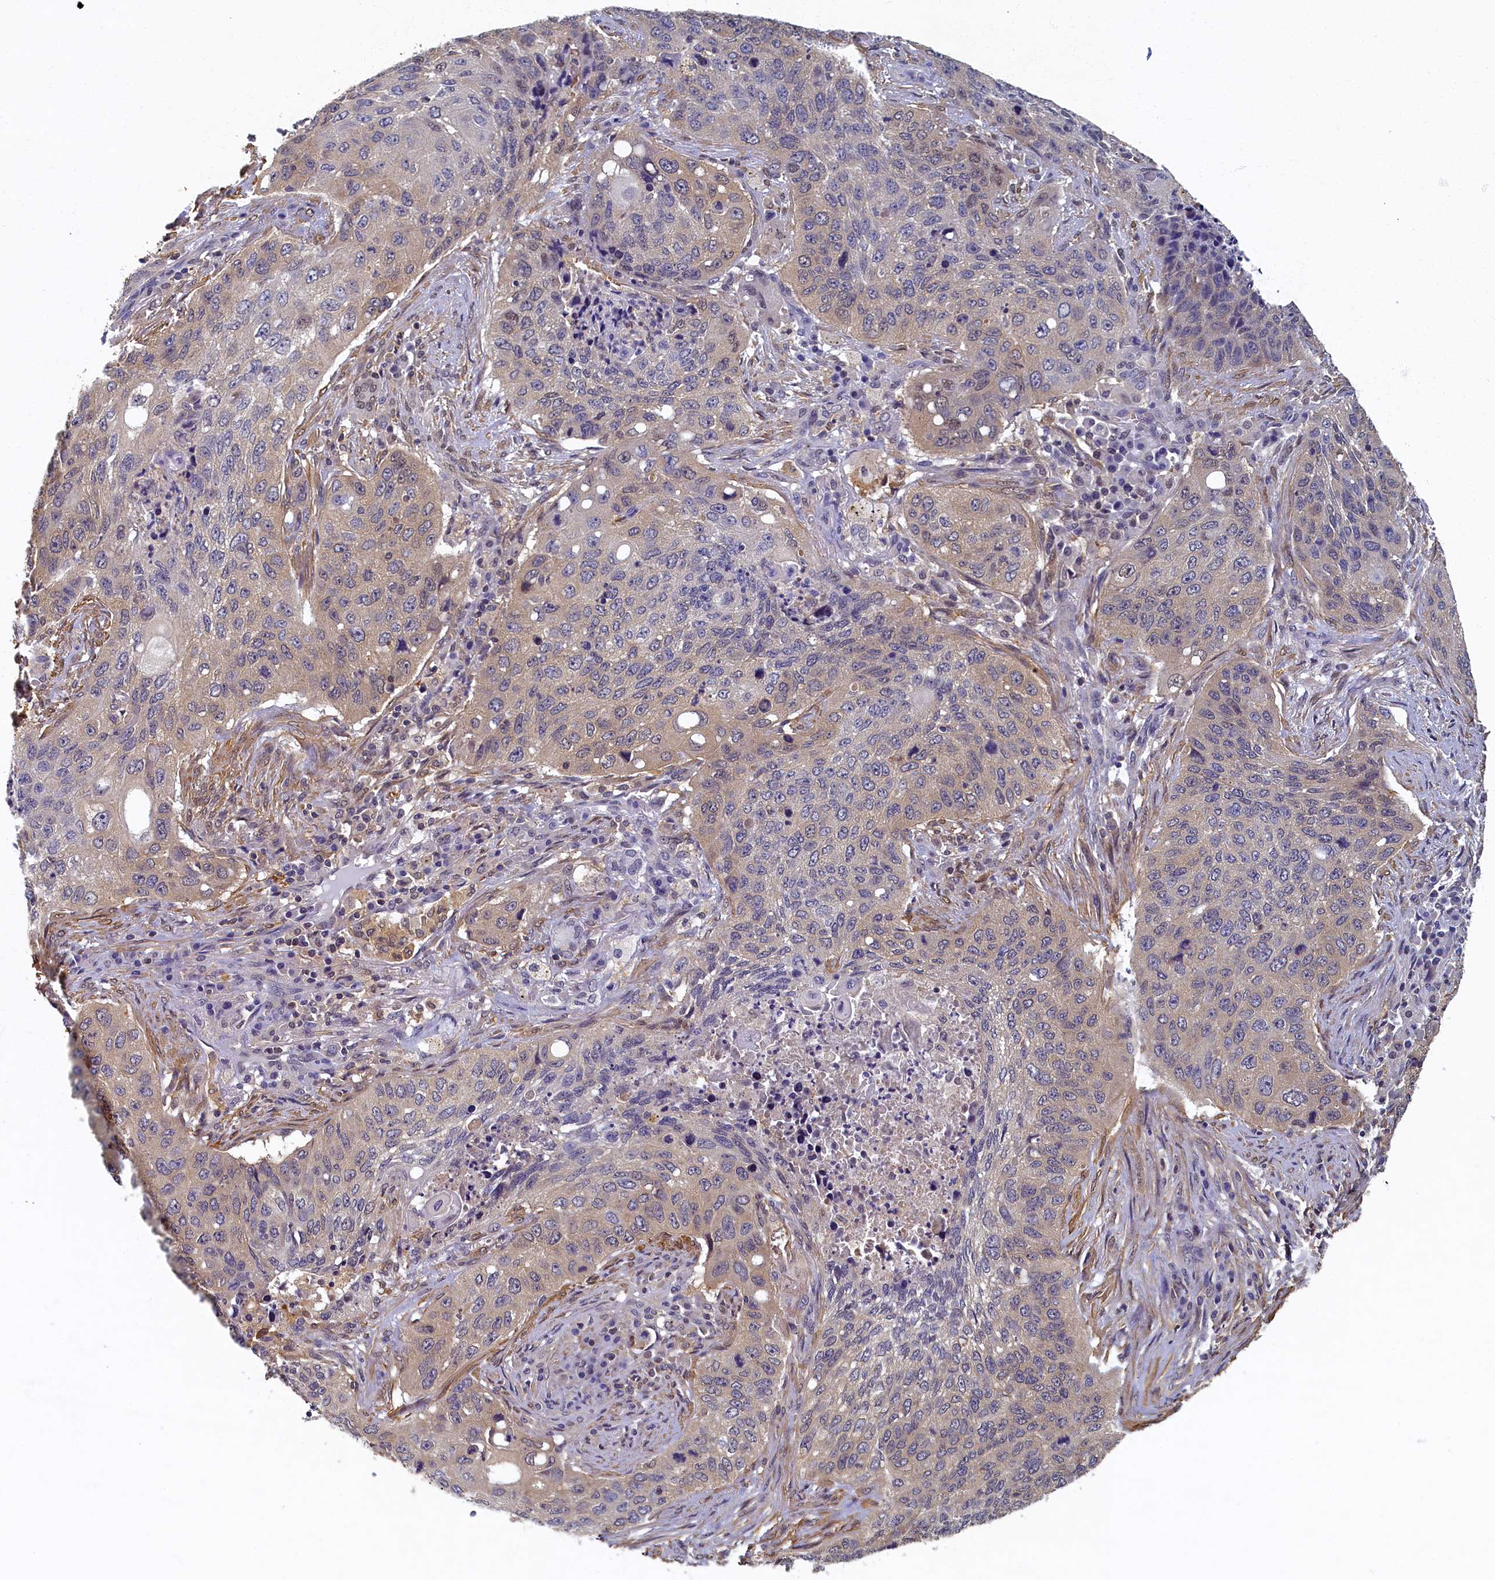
{"staining": {"intensity": "weak", "quantity": "<25%", "location": "cytoplasmic/membranous"}, "tissue": "lung cancer", "cell_type": "Tumor cells", "image_type": "cancer", "snomed": [{"axis": "morphology", "description": "Squamous cell carcinoma, NOS"}, {"axis": "topography", "description": "Lung"}], "caption": "IHC photomicrograph of neoplastic tissue: lung cancer stained with DAB (3,3'-diaminobenzidine) exhibits no significant protein staining in tumor cells. The staining was performed using DAB (3,3'-diaminobenzidine) to visualize the protein expression in brown, while the nuclei were stained in blue with hematoxylin (Magnification: 20x).", "gene": "TBCB", "patient": {"sex": "female", "age": 63}}